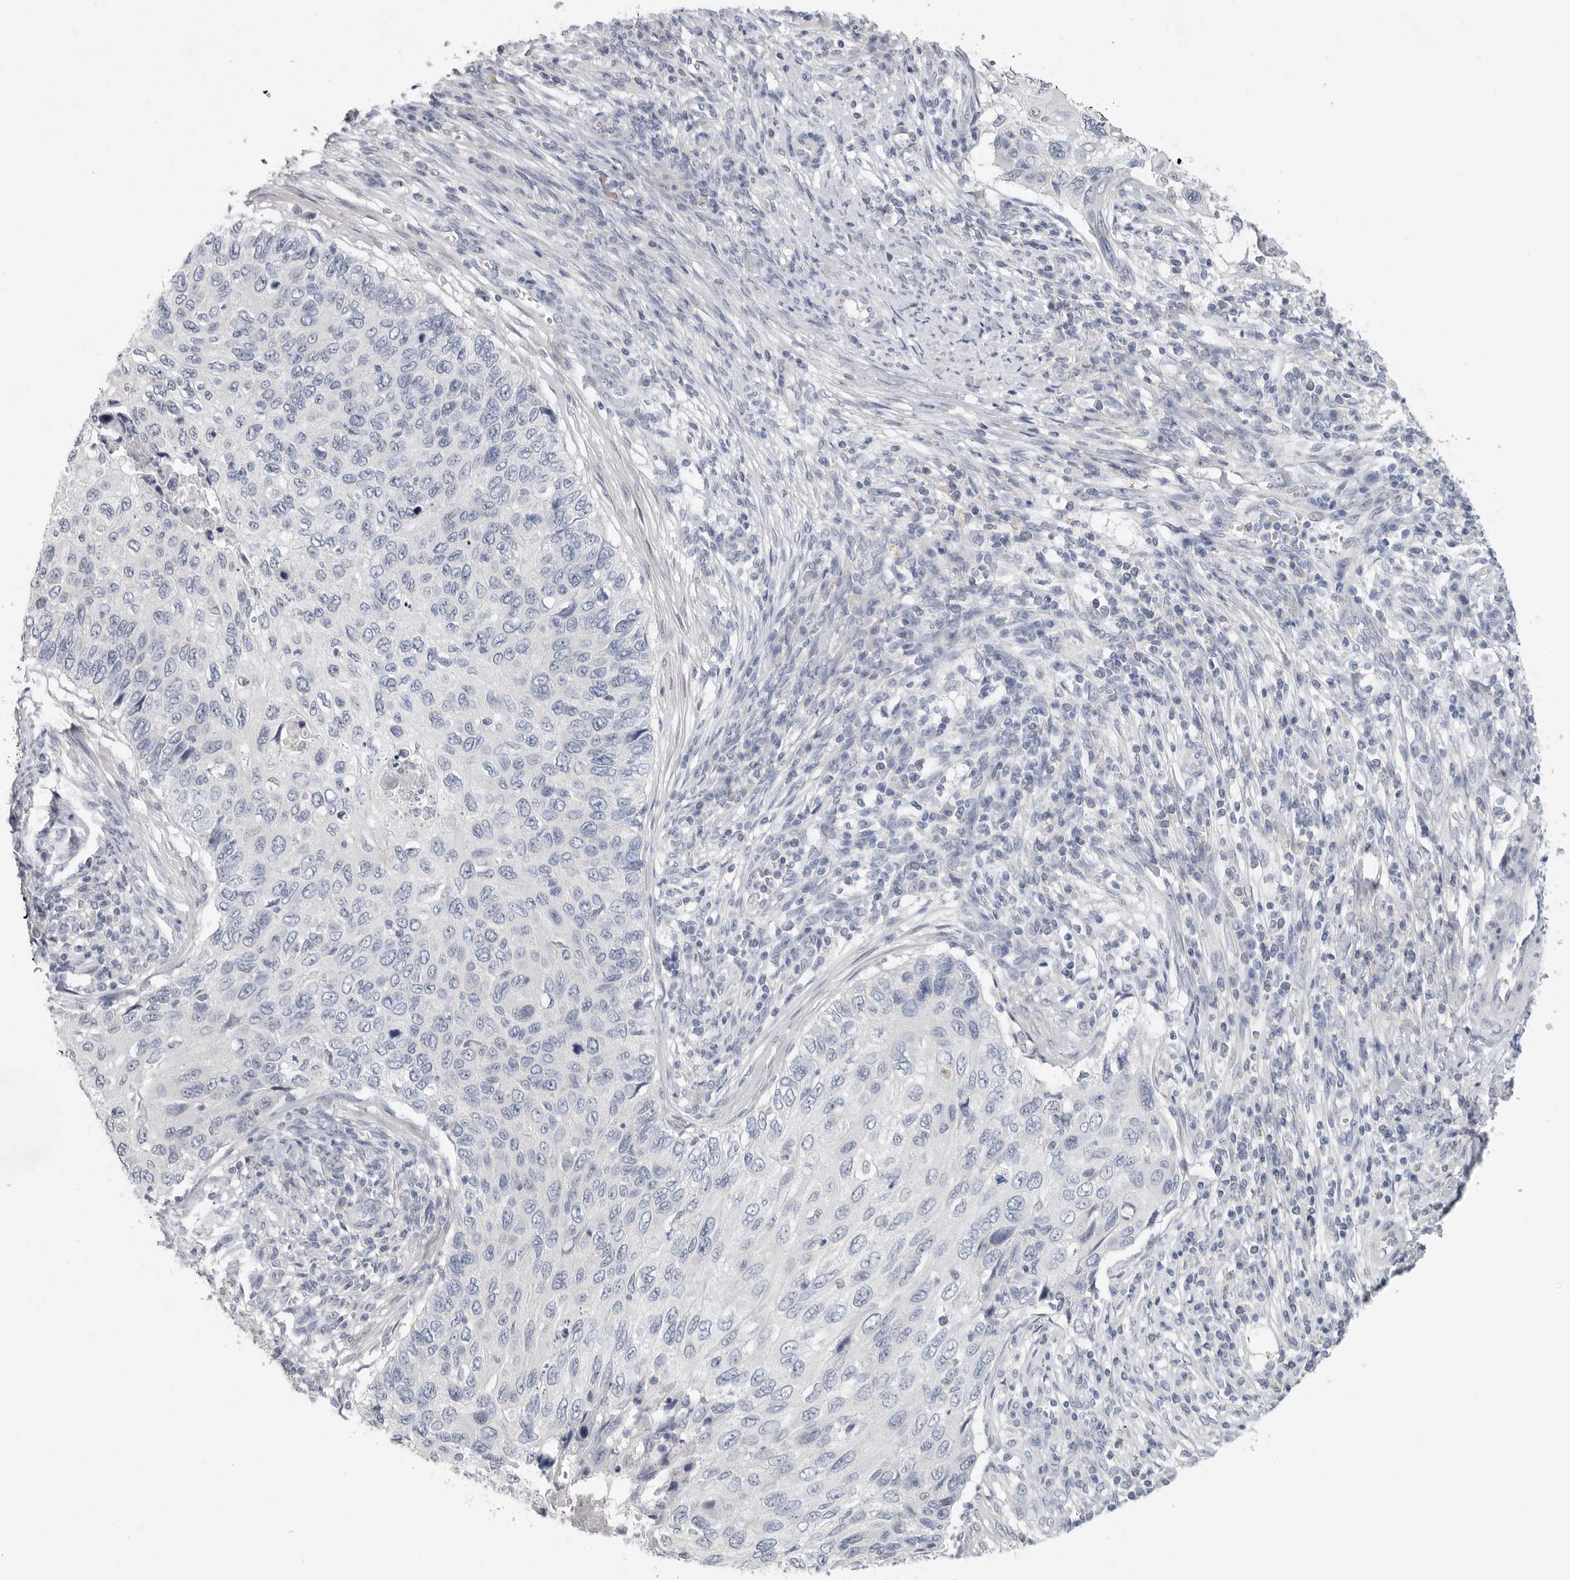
{"staining": {"intensity": "negative", "quantity": "none", "location": "none"}, "tissue": "cervical cancer", "cell_type": "Tumor cells", "image_type": "cancer", "snomed": [{"axis": "morphology", "description": "Squamous cell carcinoma, NOS"}, {"axis": "topography", "description": "Cervix"}], "caption": "Tumor cells show no significant staining in cervical cancer.", "gene": "REG4", "patient": {"sex": "female", "age": 70}}